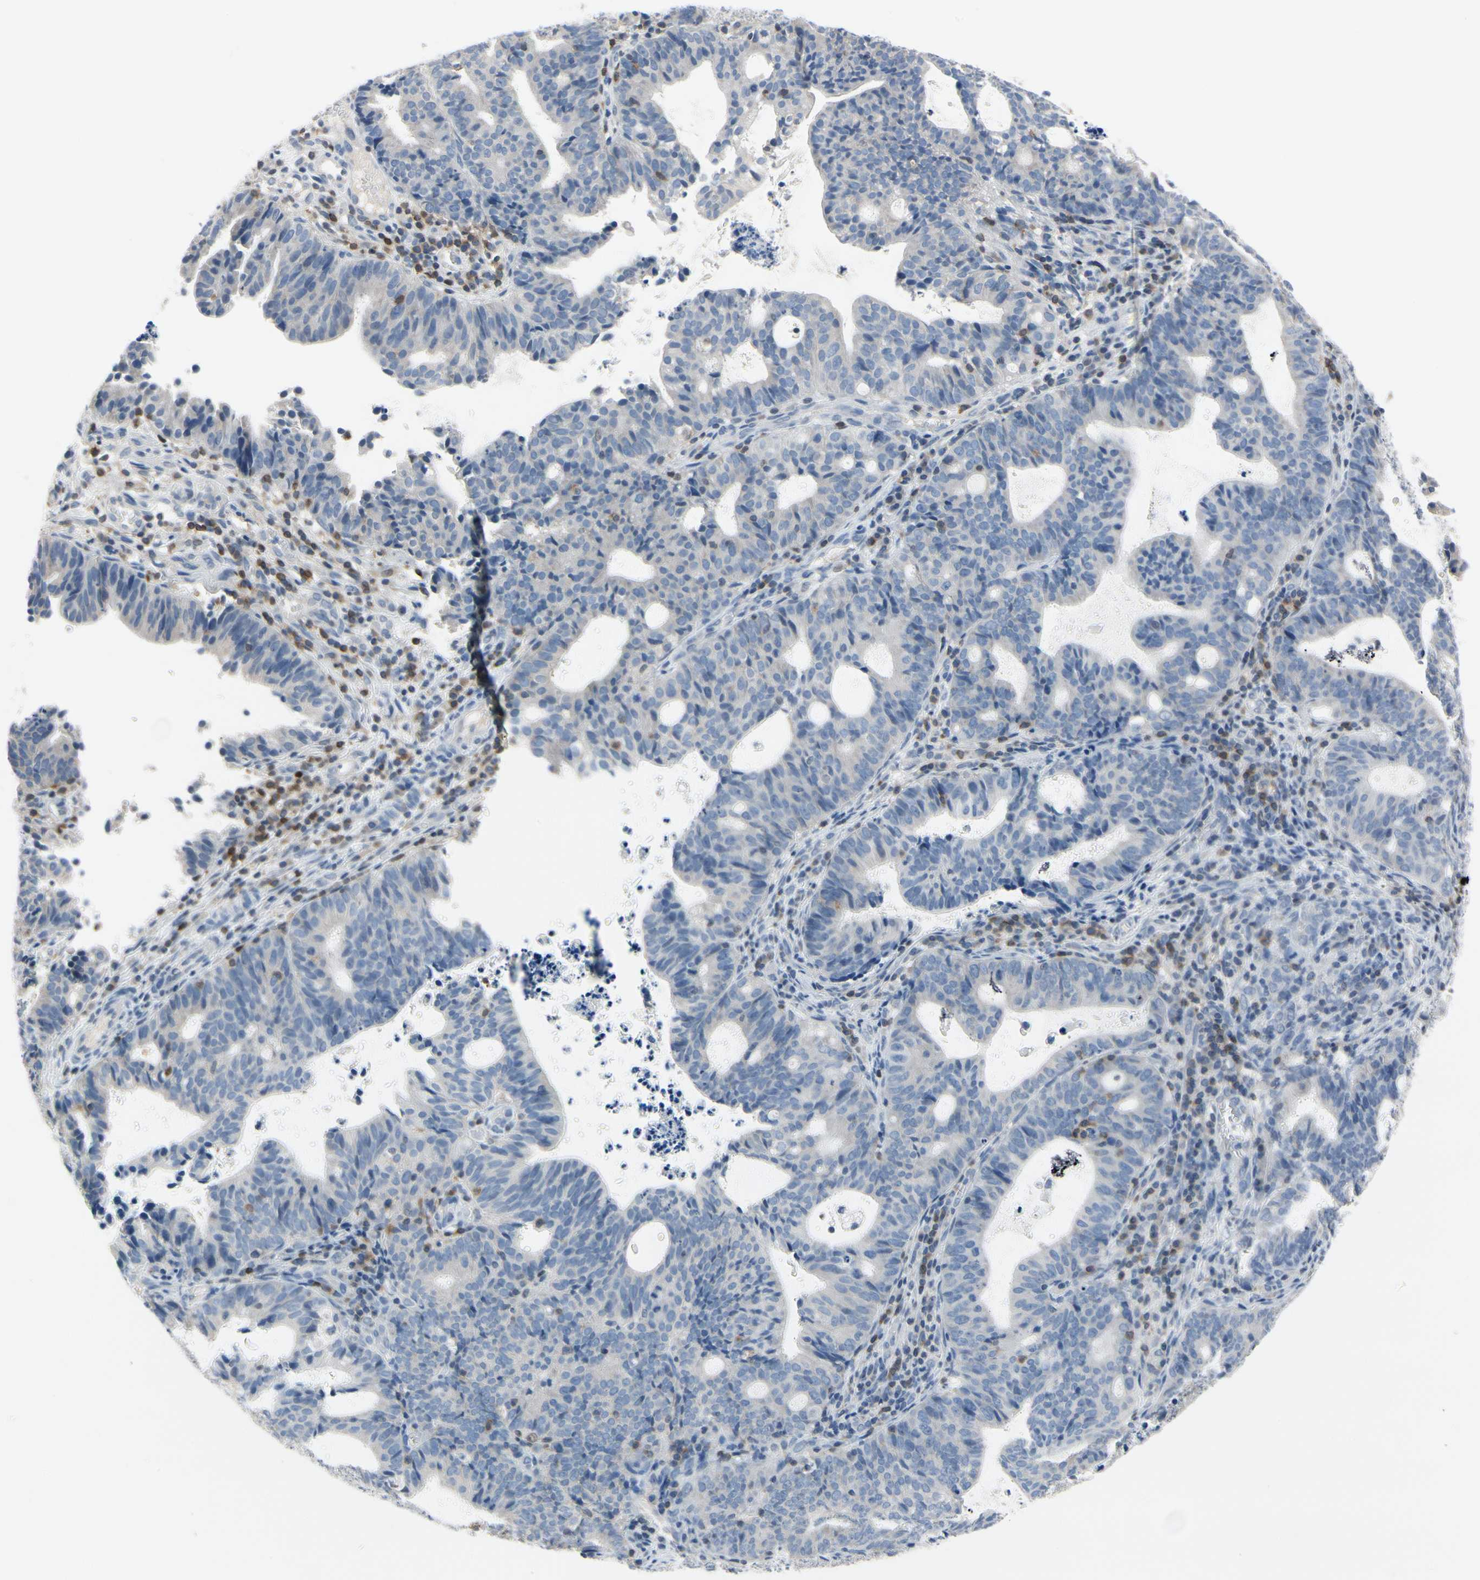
{"staining": {"intensity": "negative", "quantity": "none", "location": "none"}, "tissue": "endometrial cancer", "cell_type": "Tumor cells", "image_type": "cancer", "snomed": [{"axis": "morphology", "description": "Adenocarcinoma, NOS"}, {"axis": "topography", "description": "Uterus"}], "caption": "Immunohistochemical staining of human endometrial cancer displays no significant staining in tumor cells.", "gene": "NFATC2", "patient": {"sex": "female", "age": 83}}